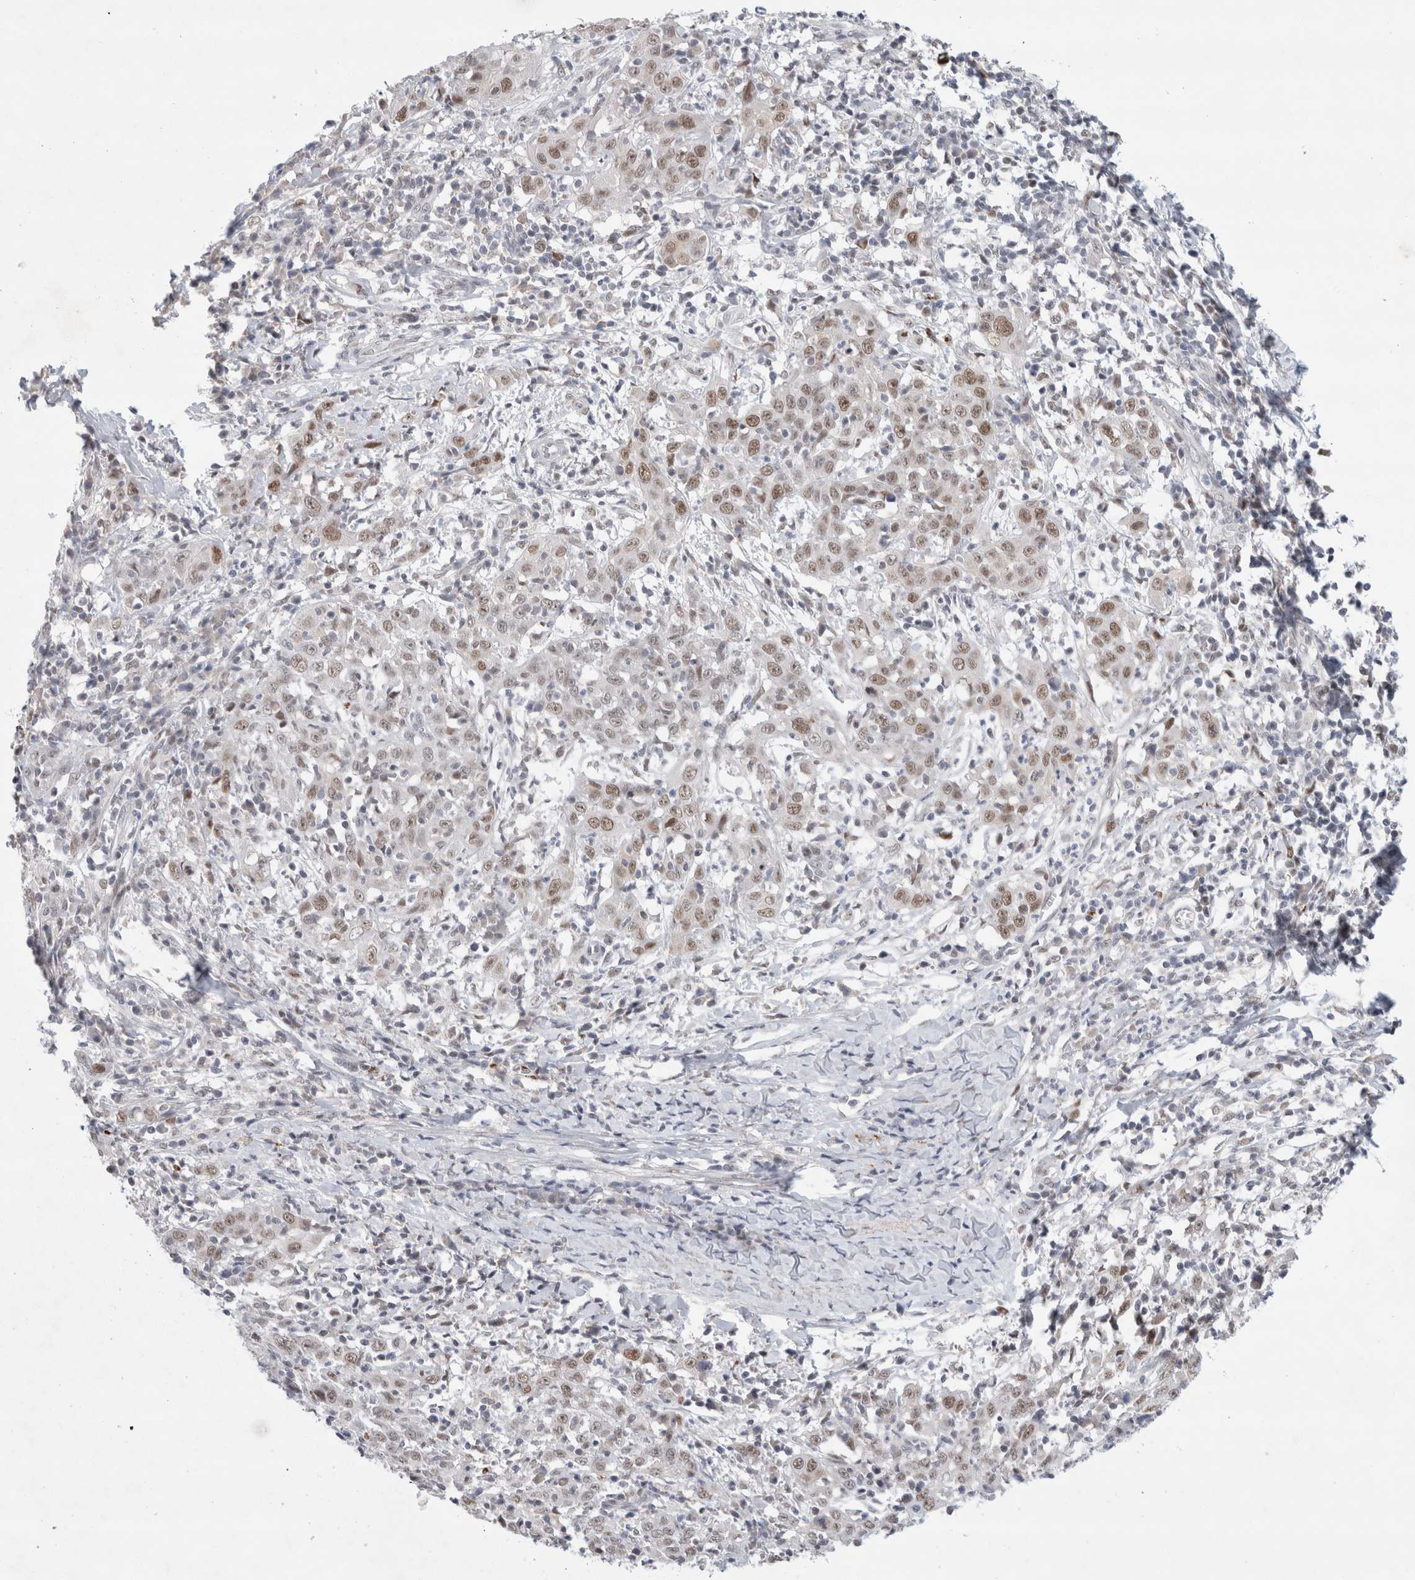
{"staining": {"intensity": "moderate", "quantity": "25%-75%", "location": "nuclear"}, "tissue": "cervical cancer", "cell_type": "Tumor cells", "image_type": "cancer", "snomed": [{"axis": "morphology", "description": "Squamous cell carcinoma, NOS"}, {"axis": "topography", "description": "Cervix"}], "caption": "High-magnification brightfield microscopy of squamous cell carcinoma (cervical) stained with DAB (3,3'-diaminobenzidine) (brown) and counterstained with hematoxylin (blue). tumor cells exhibit moderate nuclear staining is appreciated in approximately25%-75% of cells.", "gene": "KNL1", "patient": {"sex": "female", "age": 46}}